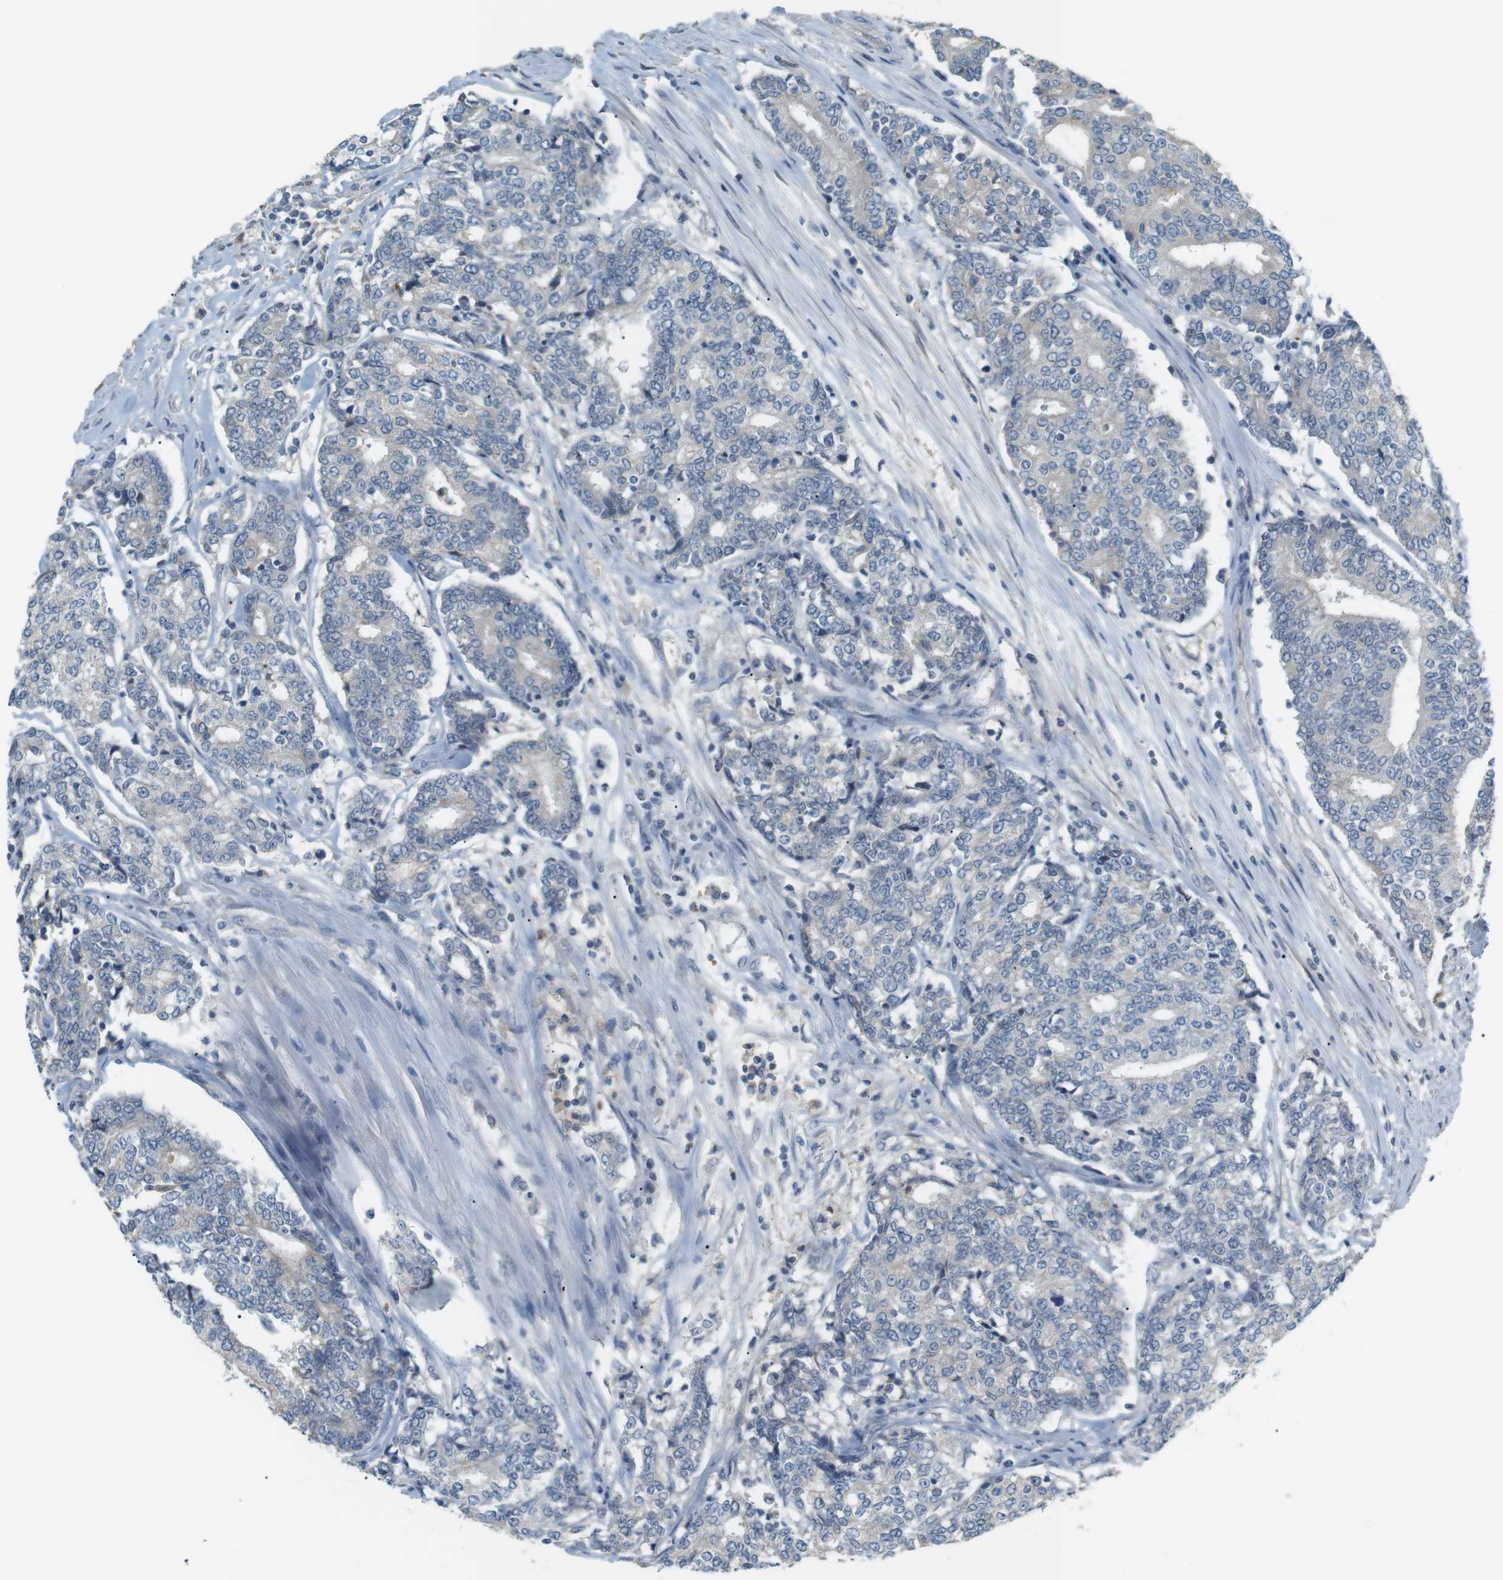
{"staining": {"intensity": "weak", "quantity": "25%-75%", "location": "cytoplasmic/membranous"}, "tissue": "prostate cancer", "cell_type": "Tumor cells", "image_type": "cancer", "snomed": [{"axis": "morphology", "description": "Normal tissue, NOS"}, {"axis": "morphology", "description": "Adenocarcinoma, High grade"}, {"axis": "topography", "description": "Prostate"}, {"axis": "topography", "description": "Seminal veicle"}], "caption": "Prostate high-grade adenocarcinoma stained with IHC displays weak cytoplasmic/membranous expression in approximately 25%-75% of tumor cells.", "gene": "RTN3", "patient": {"sex": "male", "age": 55}}